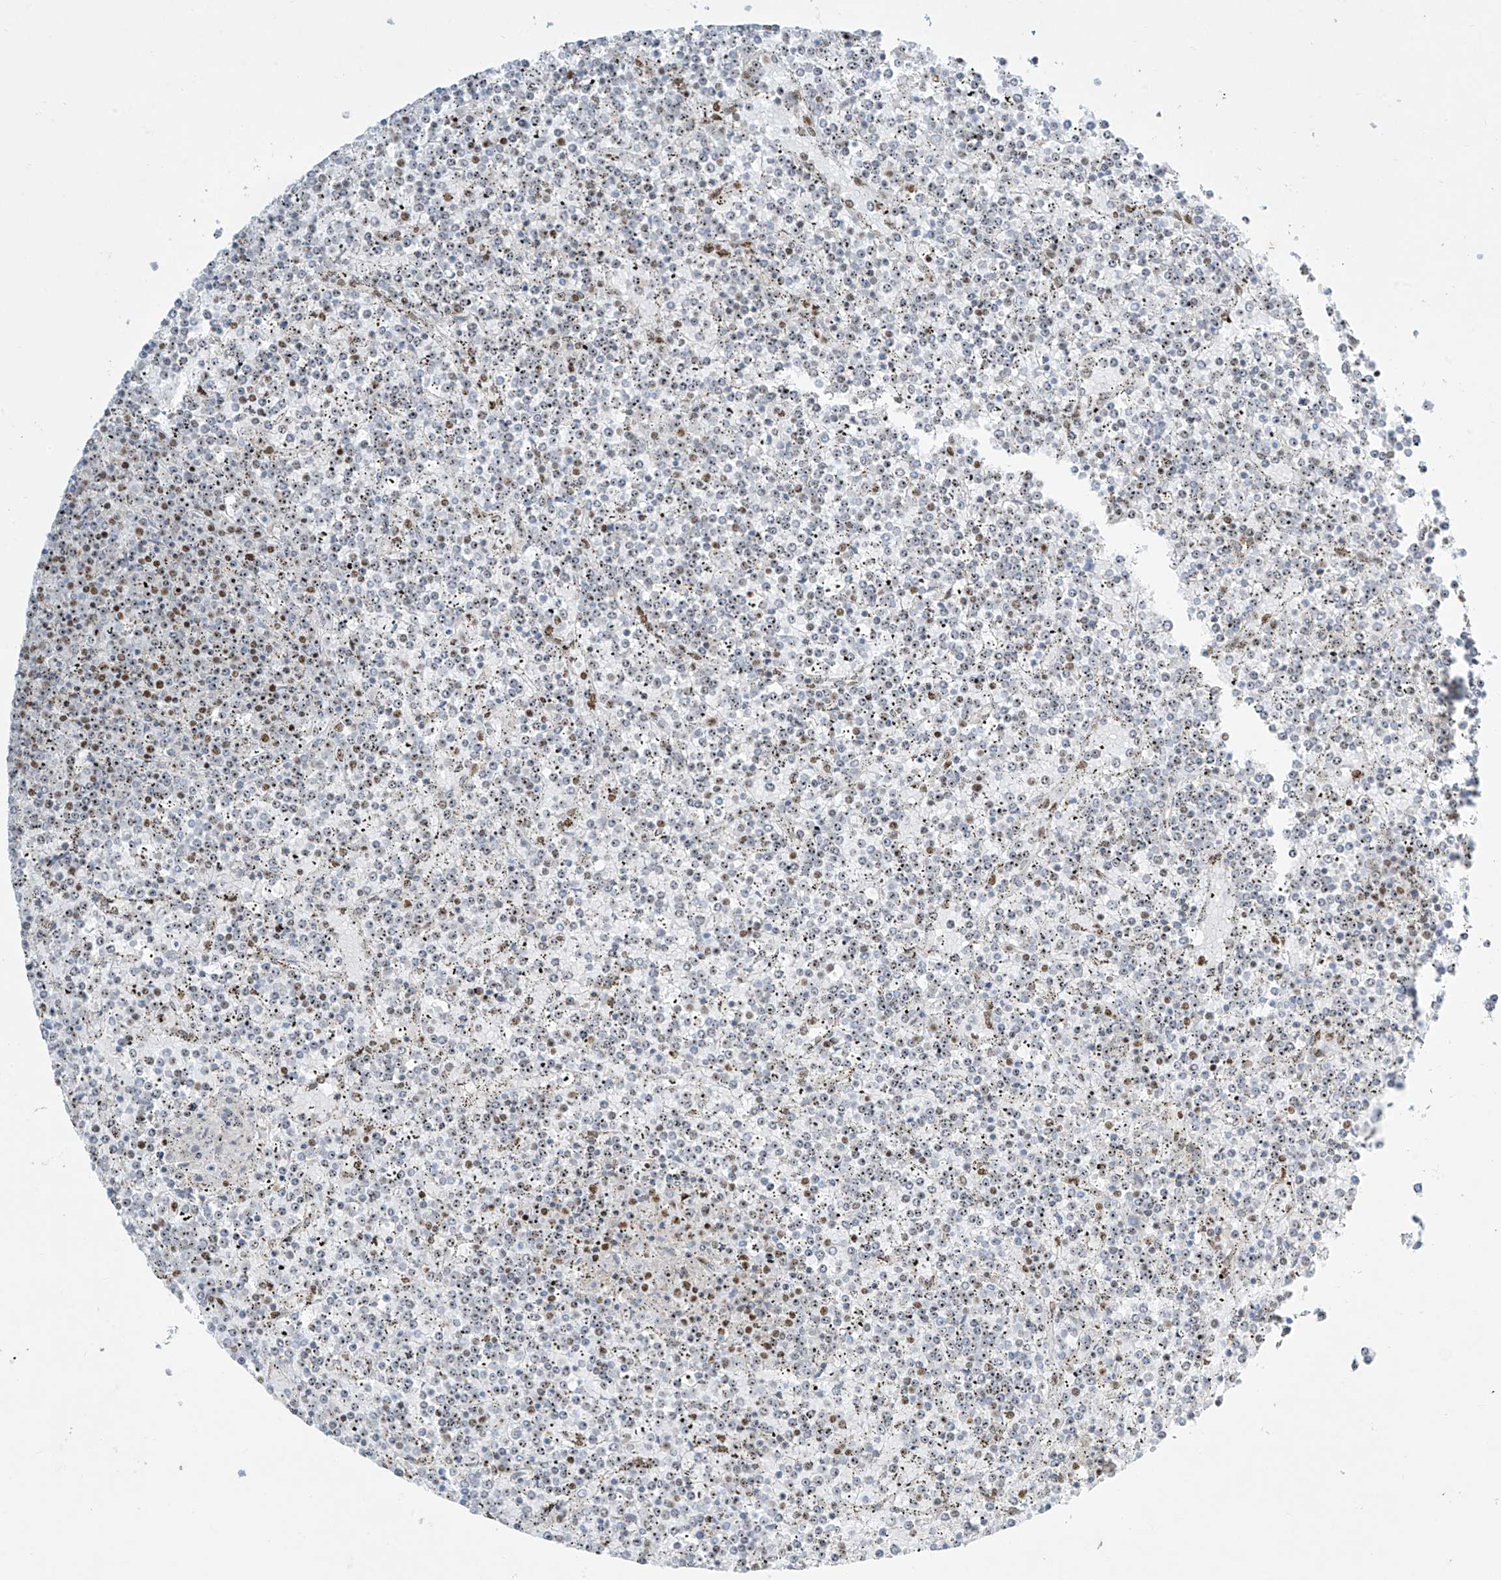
{"staining": {"intensity": "moderate", "quantity": "25%-75%", "location": "nuclear"}, "tissue": "lymphoma", "cell_type": "Tumor cells", "image_type": "cancer", "snomed": [{"axis": "morphology", "description": "Malignant lymphoma, non-Hodgkin's type, Low grade"}, {"axis": "topography", "description": "Spleen"}], "caption": "Immunohistochemistry (DAB (3,3'-diaminobenzidine)) staining of lymphoma displays moderate nuclear protein expression in approximately 25%-75% of tumor cells.", "gene": "MS4A6A", "patient": {"sex": "female", "age": 19}}